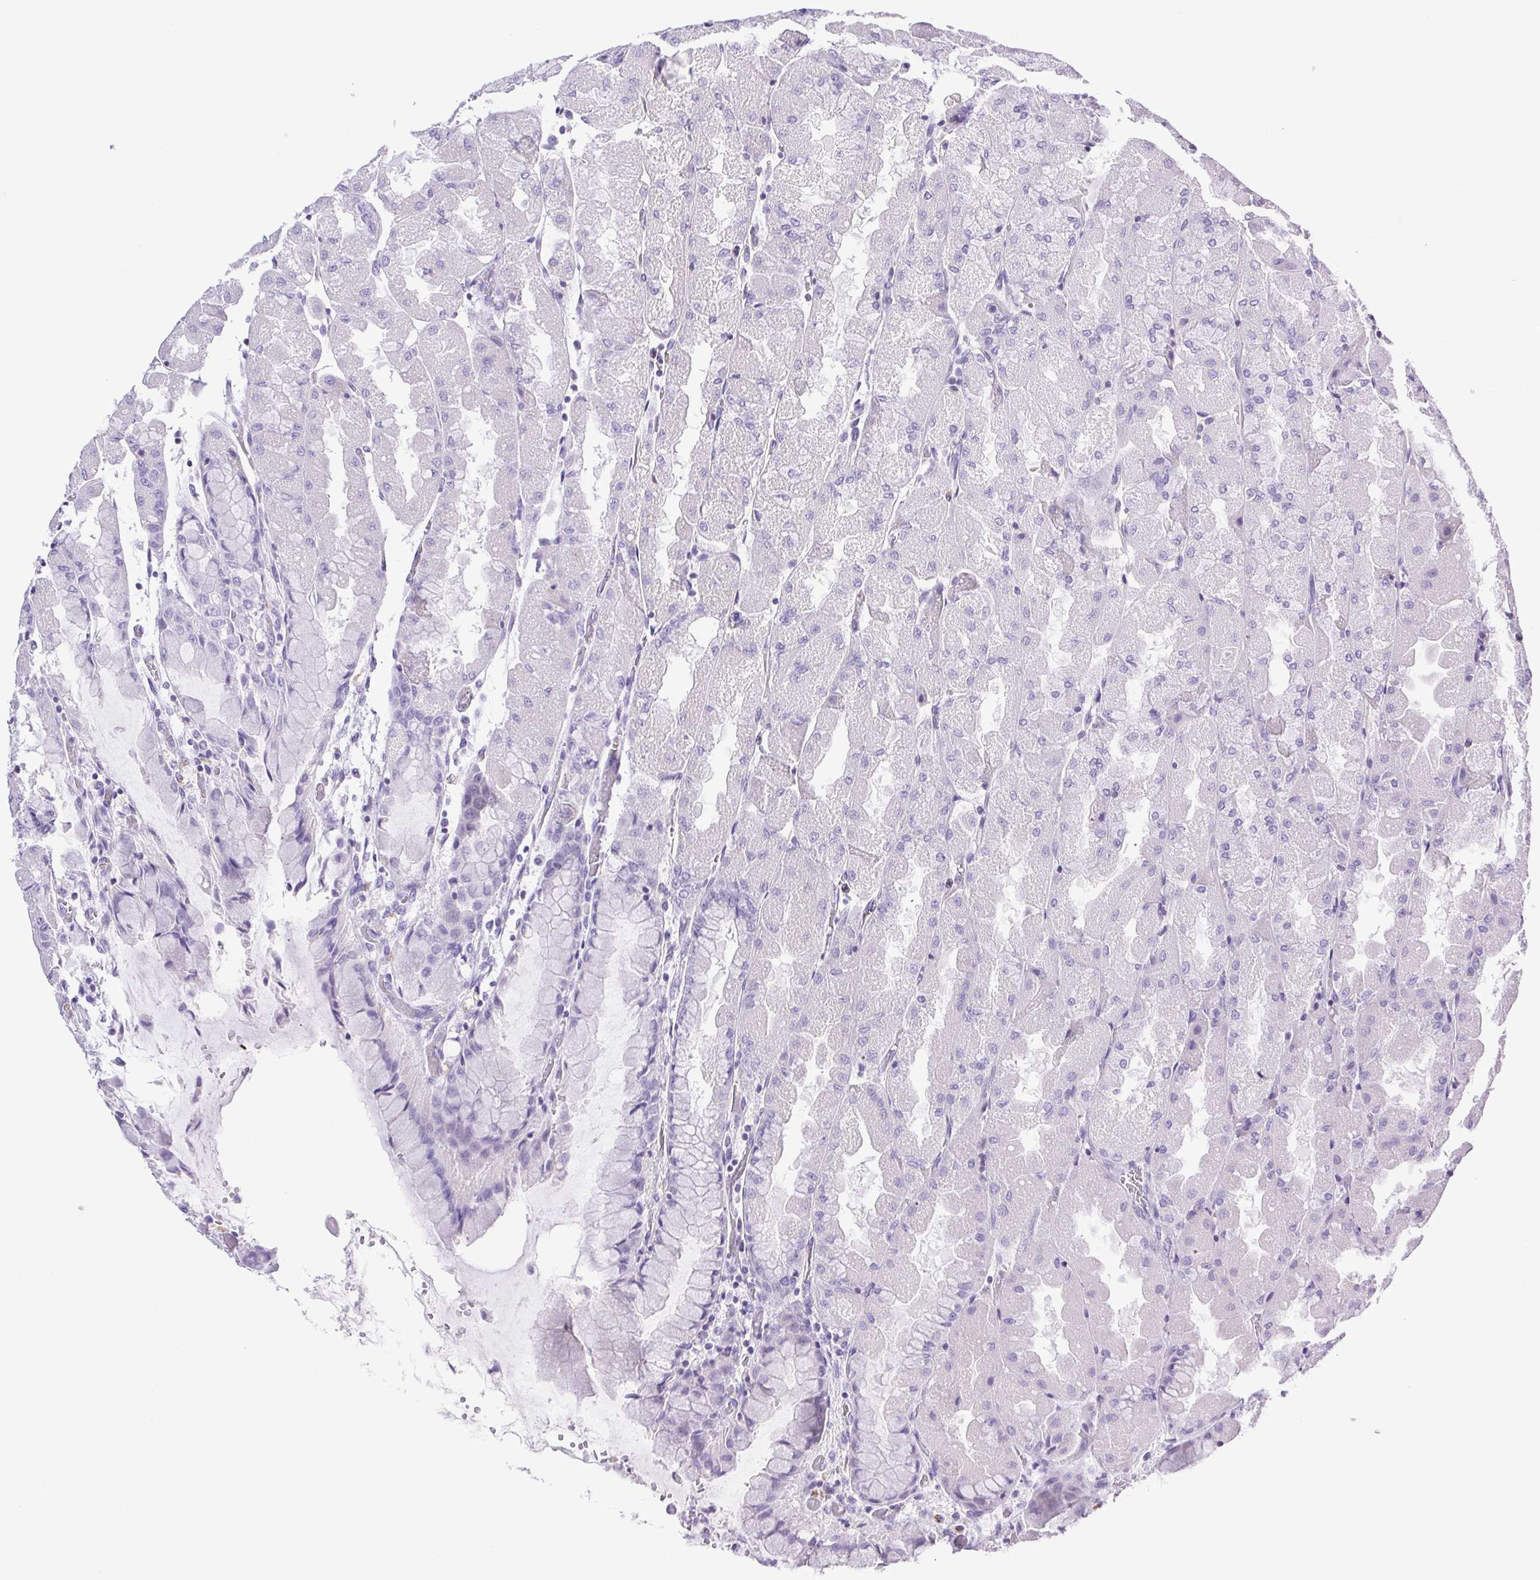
{"staining": {"intensity": "negative", "quantity": "none", "location": "none"}, "tissue": "stomach", "cell_type": "Glandular cells", "image_type": "normal", "snomed": [{"axis": "morphology", "description": "Normal tissue, NOS"}, {"axis": "topography", "description": "Stomach"}], "caption": "Micrograph shows no significant protein expression in glandular cells of benign stomach.", "gene": "SYNPR", "patient": {"sex": "female", "age": 61}}